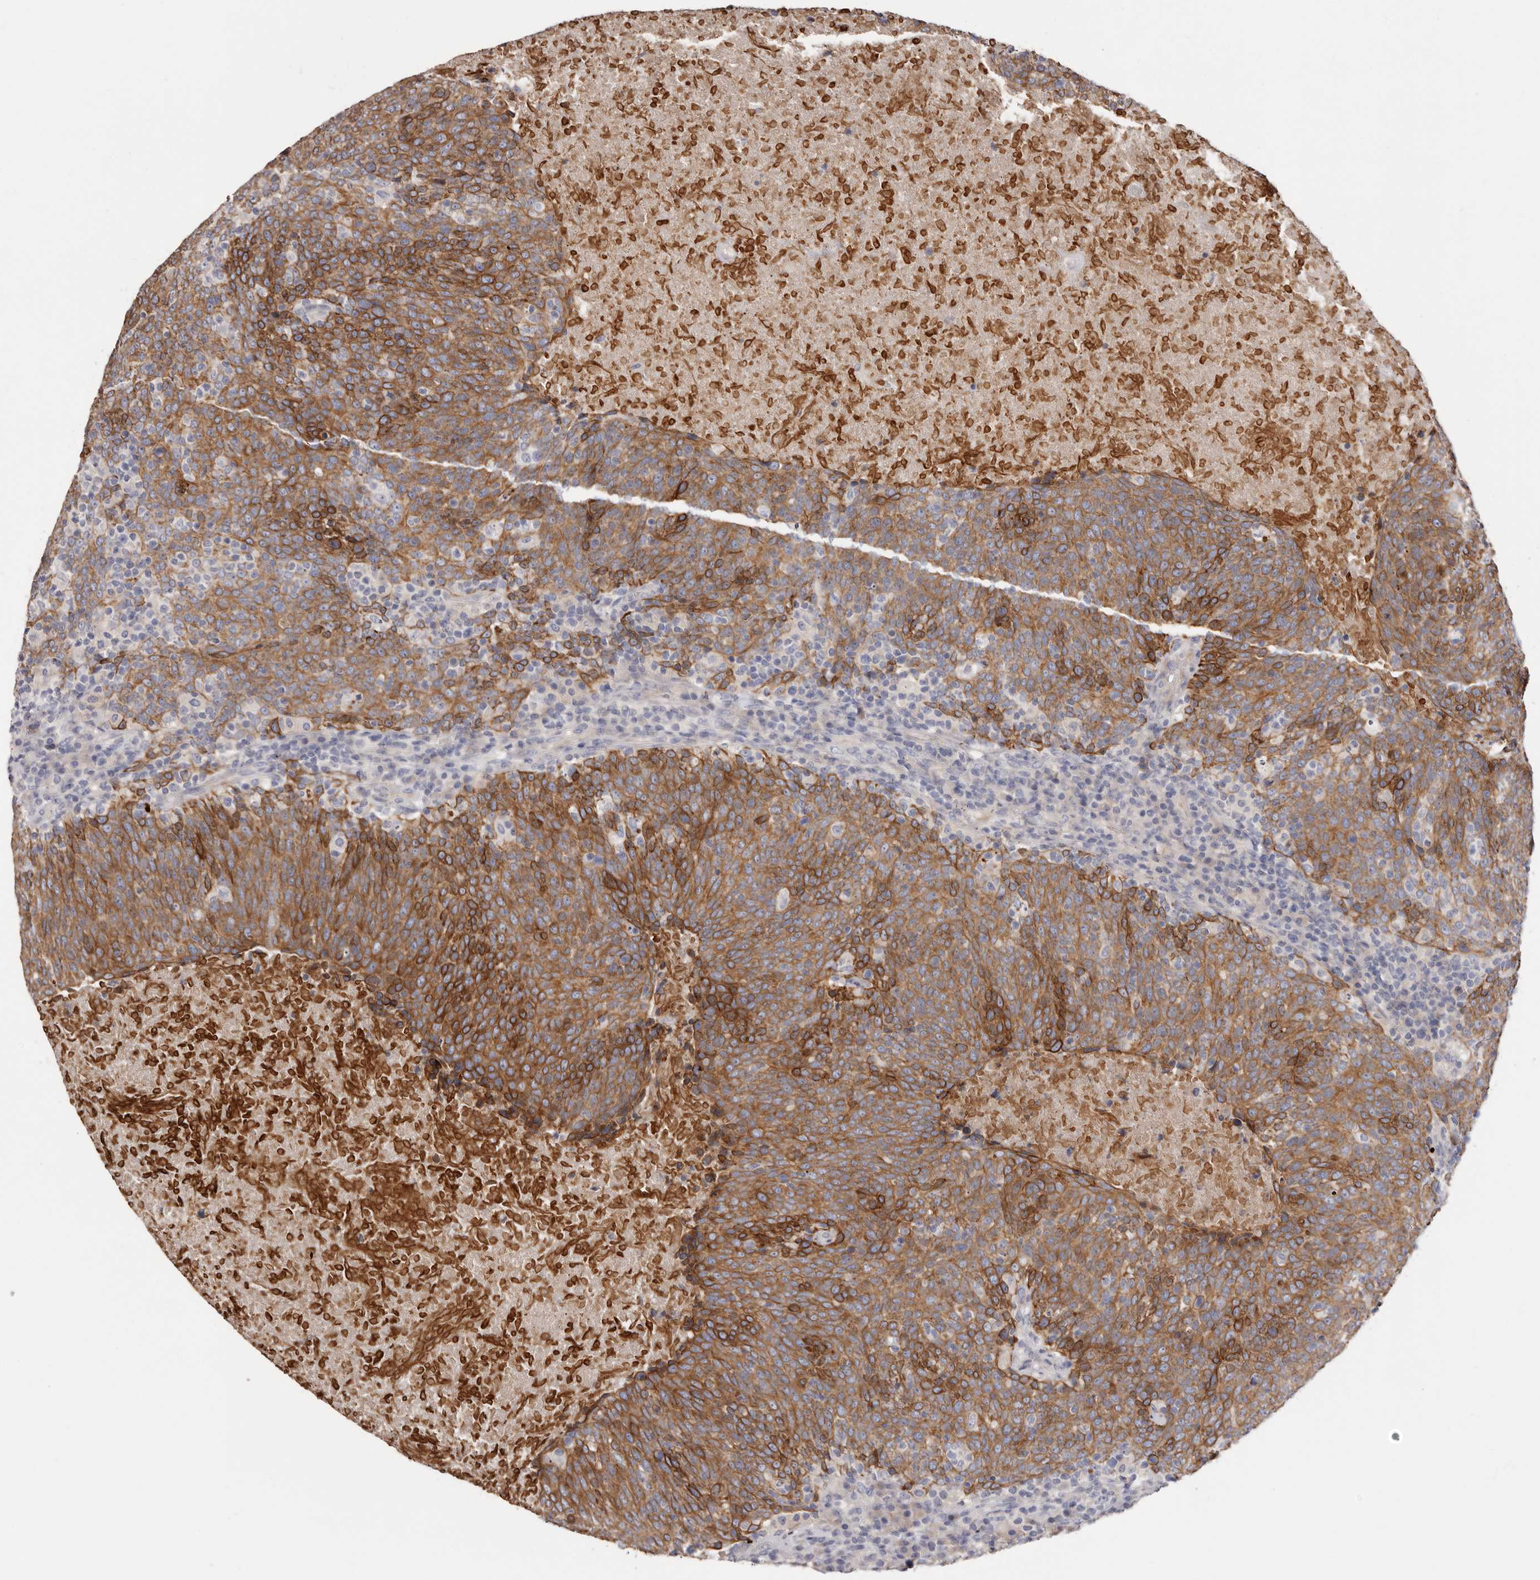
{"staining": {"intensity": "moderate", "quantity": ">75%", "location": "cytoplasmic/membranous"}, "tissue": "head and neck cancer", "cell_type": "Tumor cells", "image_type": "cancer", "snomed": [{"axis": "morphology", "description": "Squamous cell carcinoma, NOS"}, {"axis": "morphology", "description": "Squamous cell carcinoma, metastatic, NOS"}, {"axis": "topography", "description": "Lymph node"}, {"axis": "topography", "description": "Head-Neck"}], "caption": "Protein staining of squamous cell carcinoma (head and neck) tissue shows moderate cytoplasmic/membranous staining in about >75% of tumor cells.", "gene": "STK16", "patient": {"sex": "male", "age": 62}}